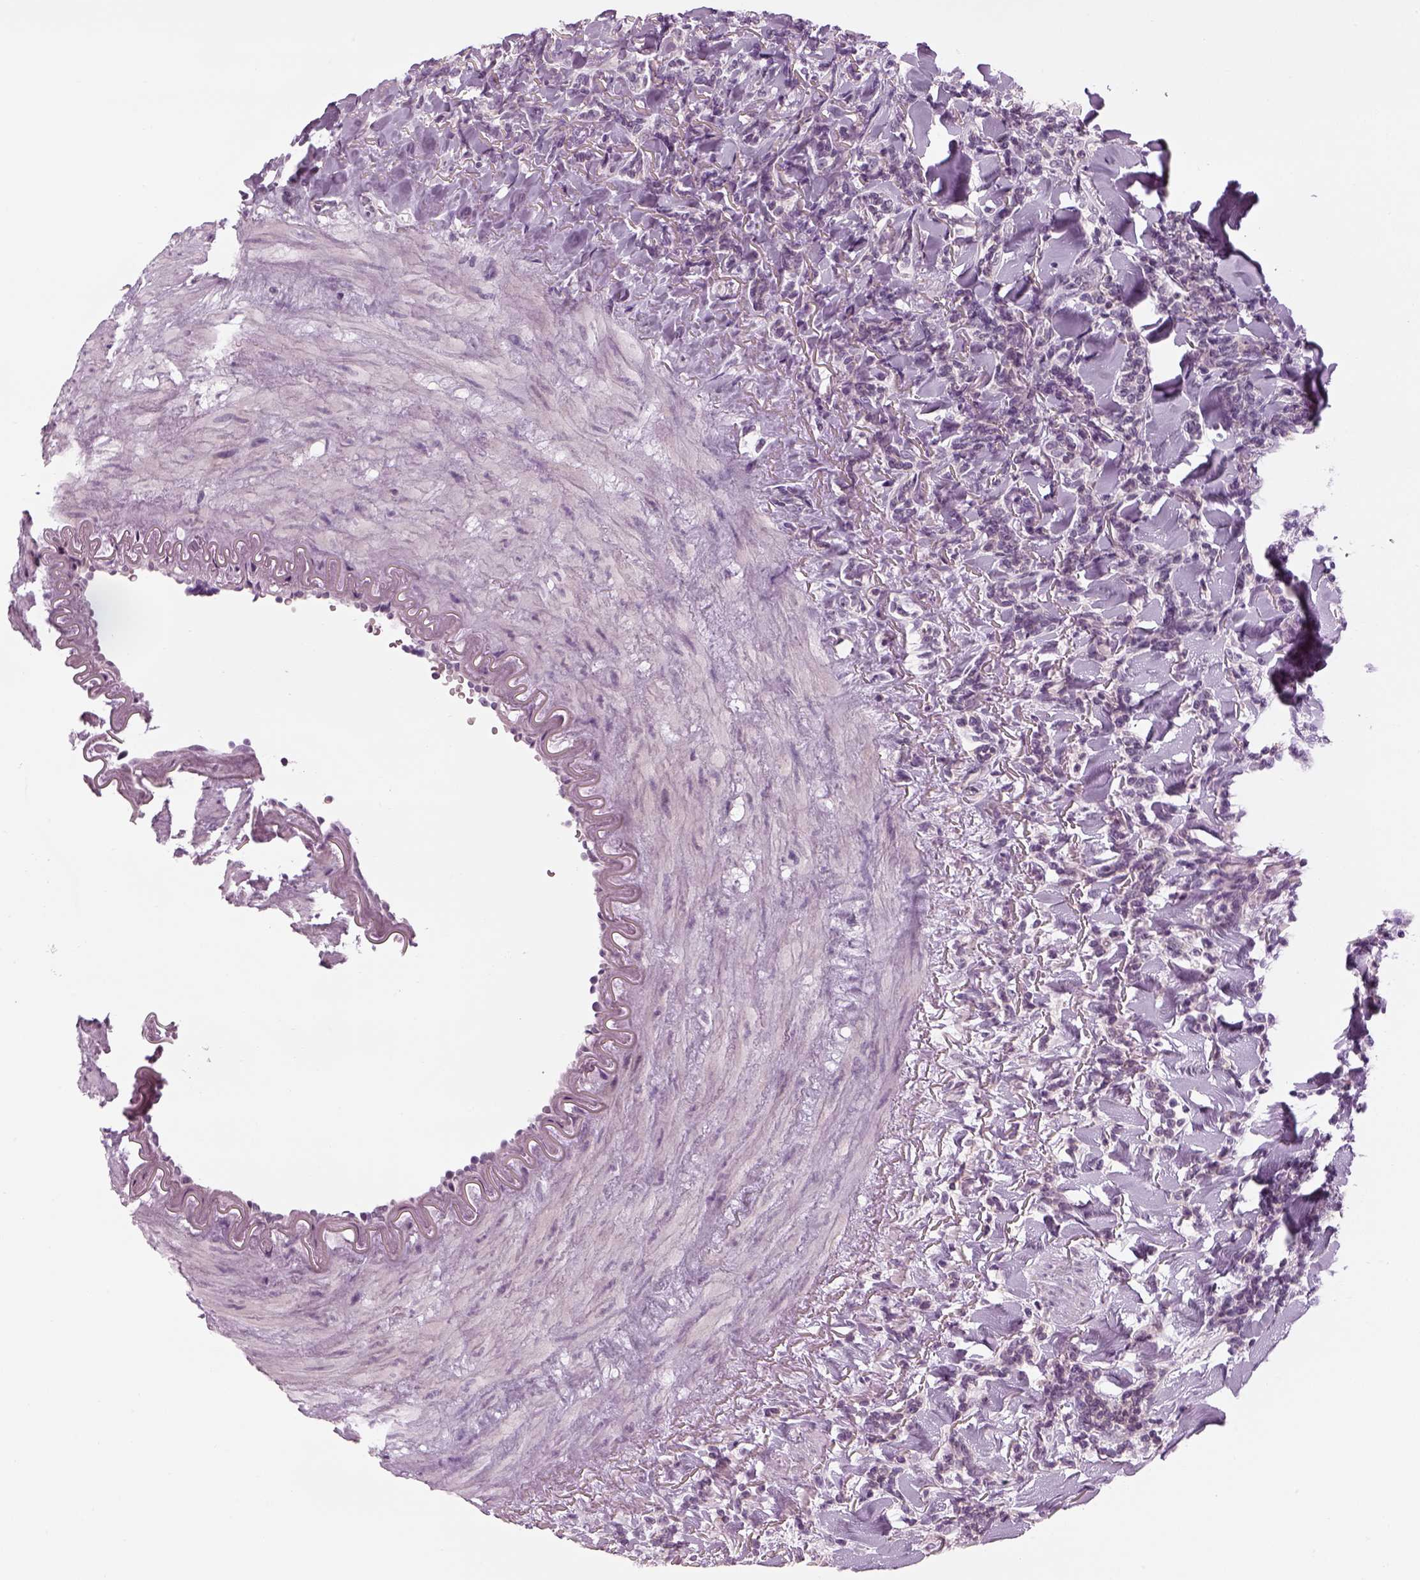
{"staining": {"intensity": "negative", "quantity": "none", "location": "none"}, "tissue": "lymphoma", "cell_type": "Tumor cells", "image_type": "cancer", "snomed": [{"axis": "morphology", "description": "Malignant lymphoma, non-Hodgkin's type, Low grade"}, {"axis": "topography", "description": "Lymph node"}], "caption": "Immunohistochemical staining of lymphoma demonstrates no significant staining in tumor cells.", "gene": "LRRIQ3", "patient": {"sex": "female", "age": 56}}